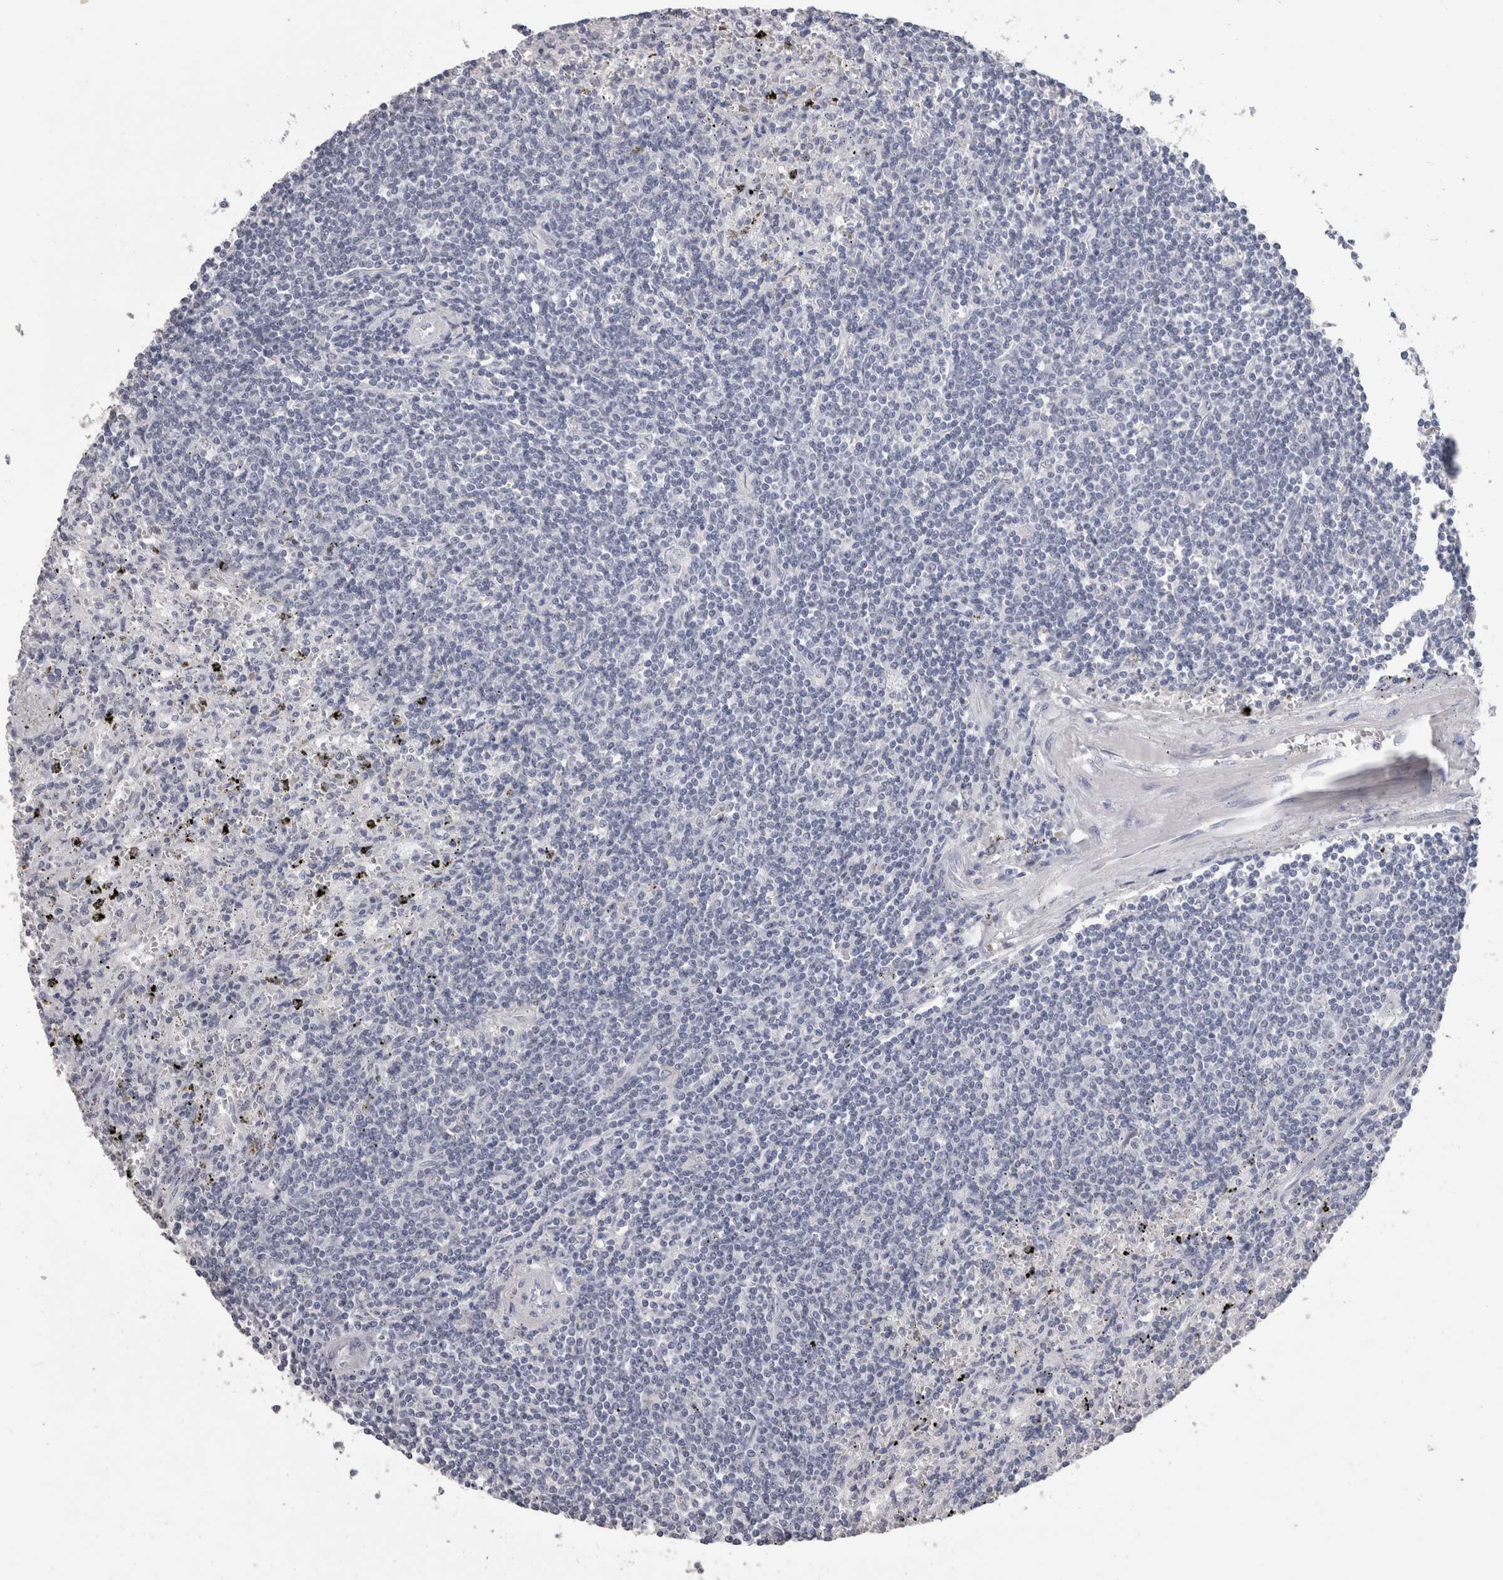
{"staining": {"intensity": "negative", "quantity": "none", "location": "none"}, "tissue": "lymphoma", "cell_type": "Tumor cells", "image_type": "cancer", "snomed": [{"axis": "morphology", "description": "Malignant lymphoma, non-Hodgkin's type, Low grade"}, {"axis": "topography", "description": "Spleen"}], "caption": "The histopathology image displays no staining of tumor cells in low-grade malignant lymphoma, non-Hodgkin's type.", "gene": "DDX17", "patient": {"sex": "male", "age": 76}}